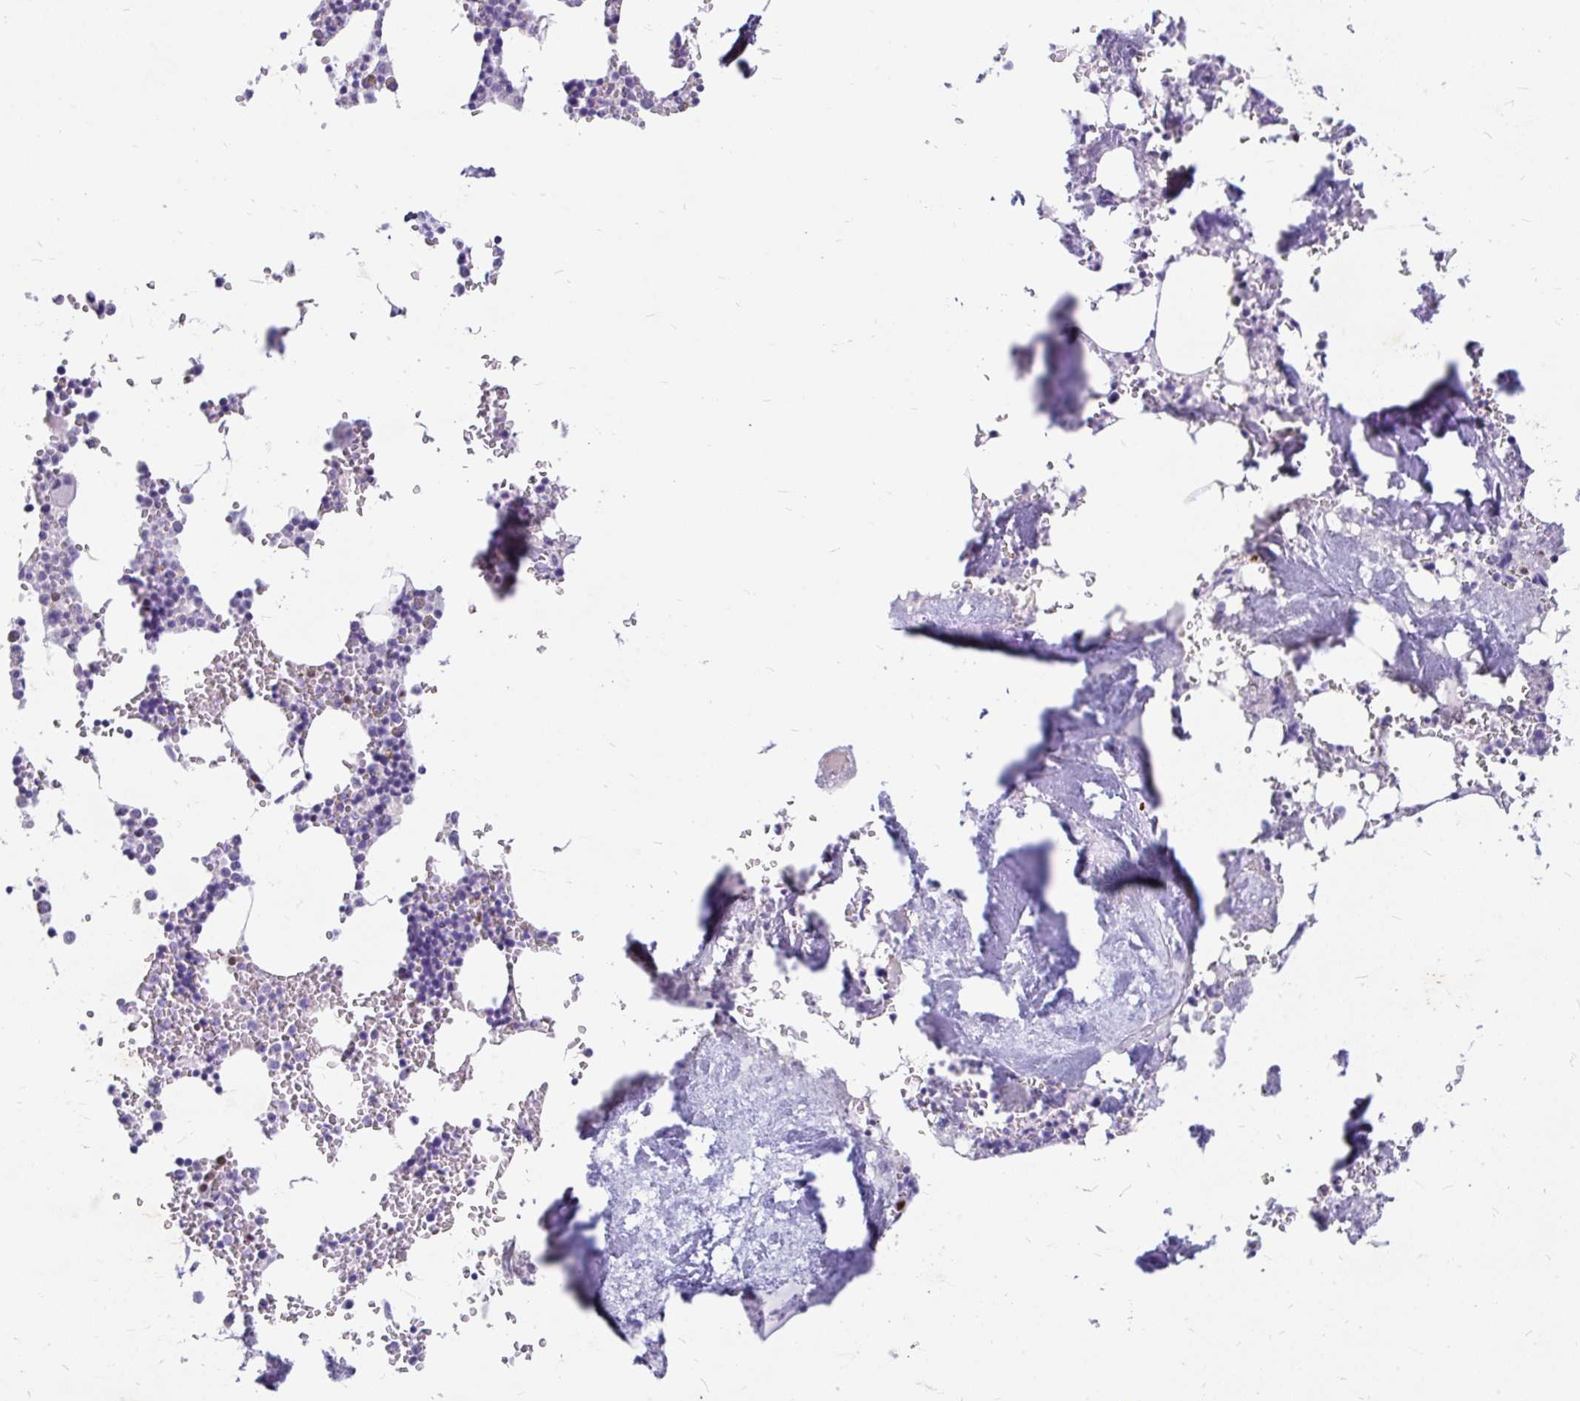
{"staining": {"intensity": "moderate", "quantity": "<25%", "location": "cytoplasmic/membranous"}, "tissue": "bone marrow", "cell_type": "Hematopoietic cells", "image_type": "normal", "snomed": [{"axis": "morphology", "description": "Normal tissue, NOS"}, {"axis": "topography", "description": "Bone marrow"}], "caption": "Approximately <25% of hematopoietic cells in benign bone marrow exhibit moderate cytoplasmic/membranous protein expression as visualized by brown immunohistochemical staining.", "gene": "EML5", "patient": {"sex": "male", "age": 54}}